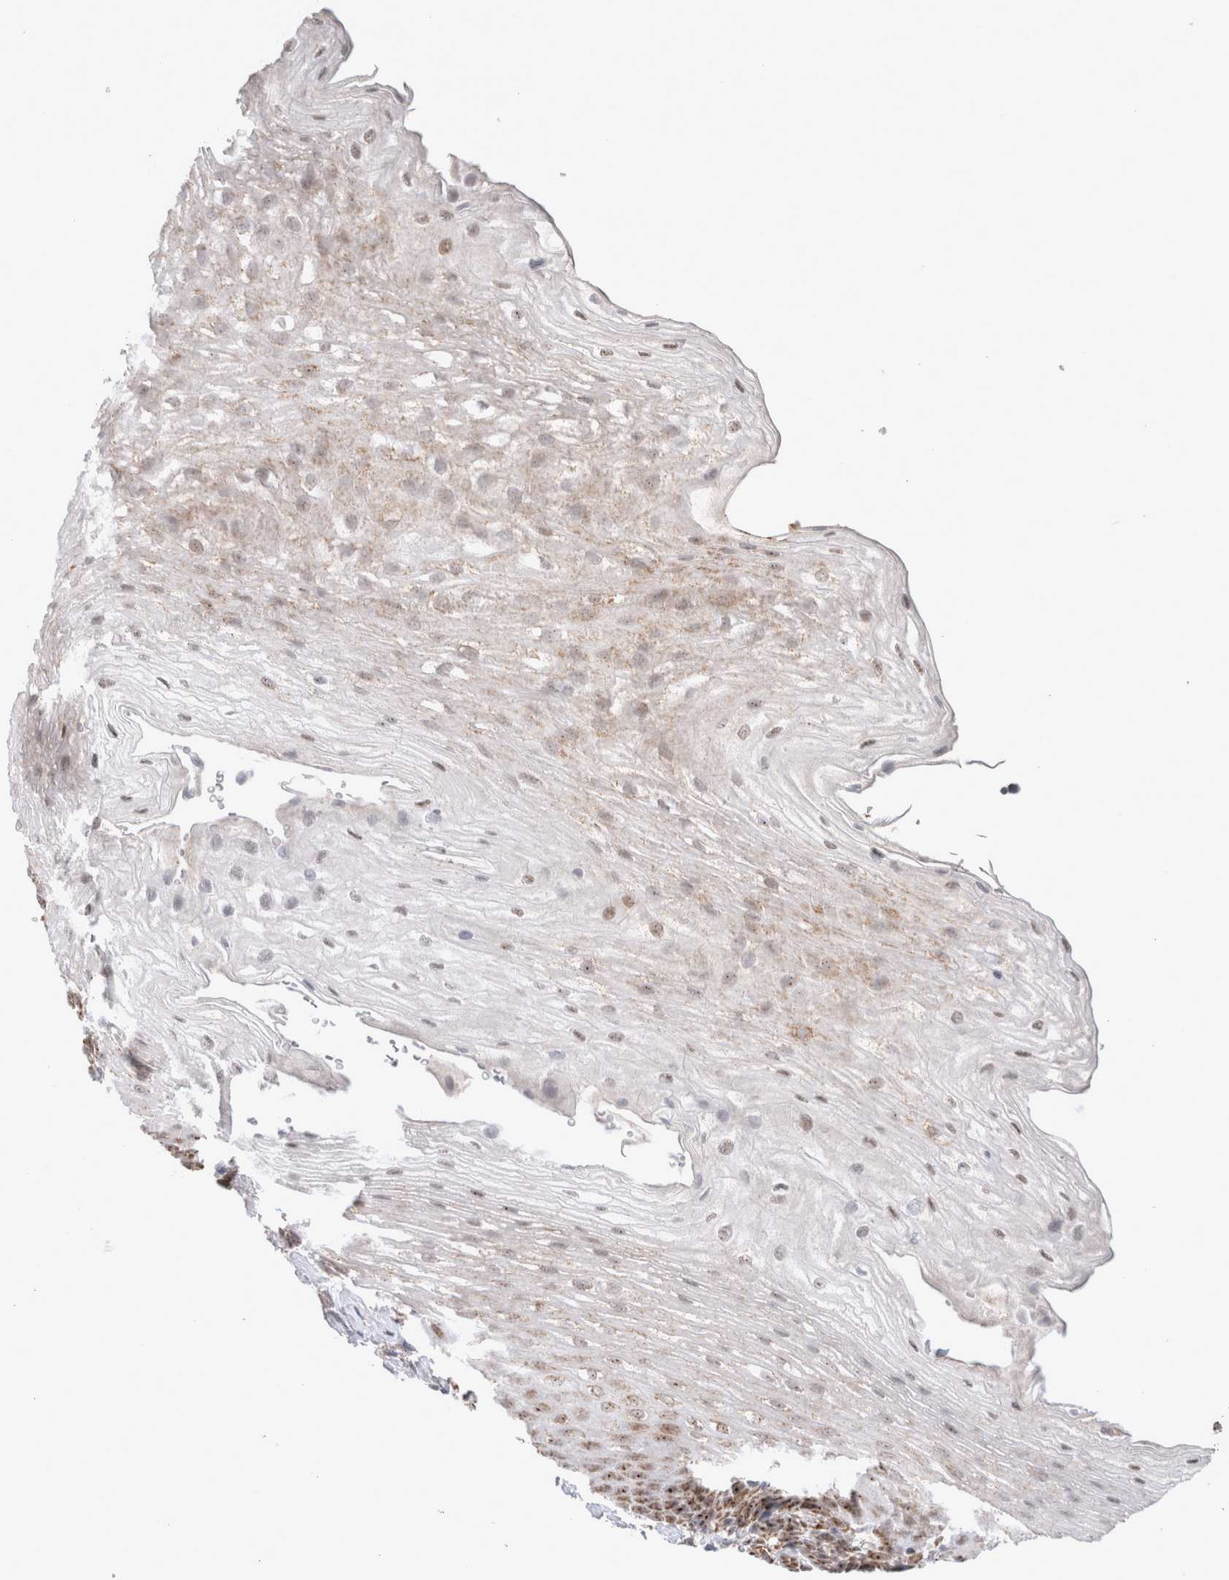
{"staining": {"intensity": "moderate", "quantity": "25%-75%", "location": "cytoplasmic/membranous,nuclear"}, "tissue": "esophagus", "cell_type": "Squamous epithelial cells", "image_type": "normal", "snomed": [{"axis": "morphology", "description": "Normal tissue, NOS"}, {"axis": "topography", "description": "Esophagus"}], "caption": "Protein expression by IHC exhibits moderate cytoplasmic/membranous,nuclear positivity in approximately 25%-75% of squamous epithelial cells in benign esophagus.", "gene": "MRPL37", "patient": {"sex": "female", "age": 66}}